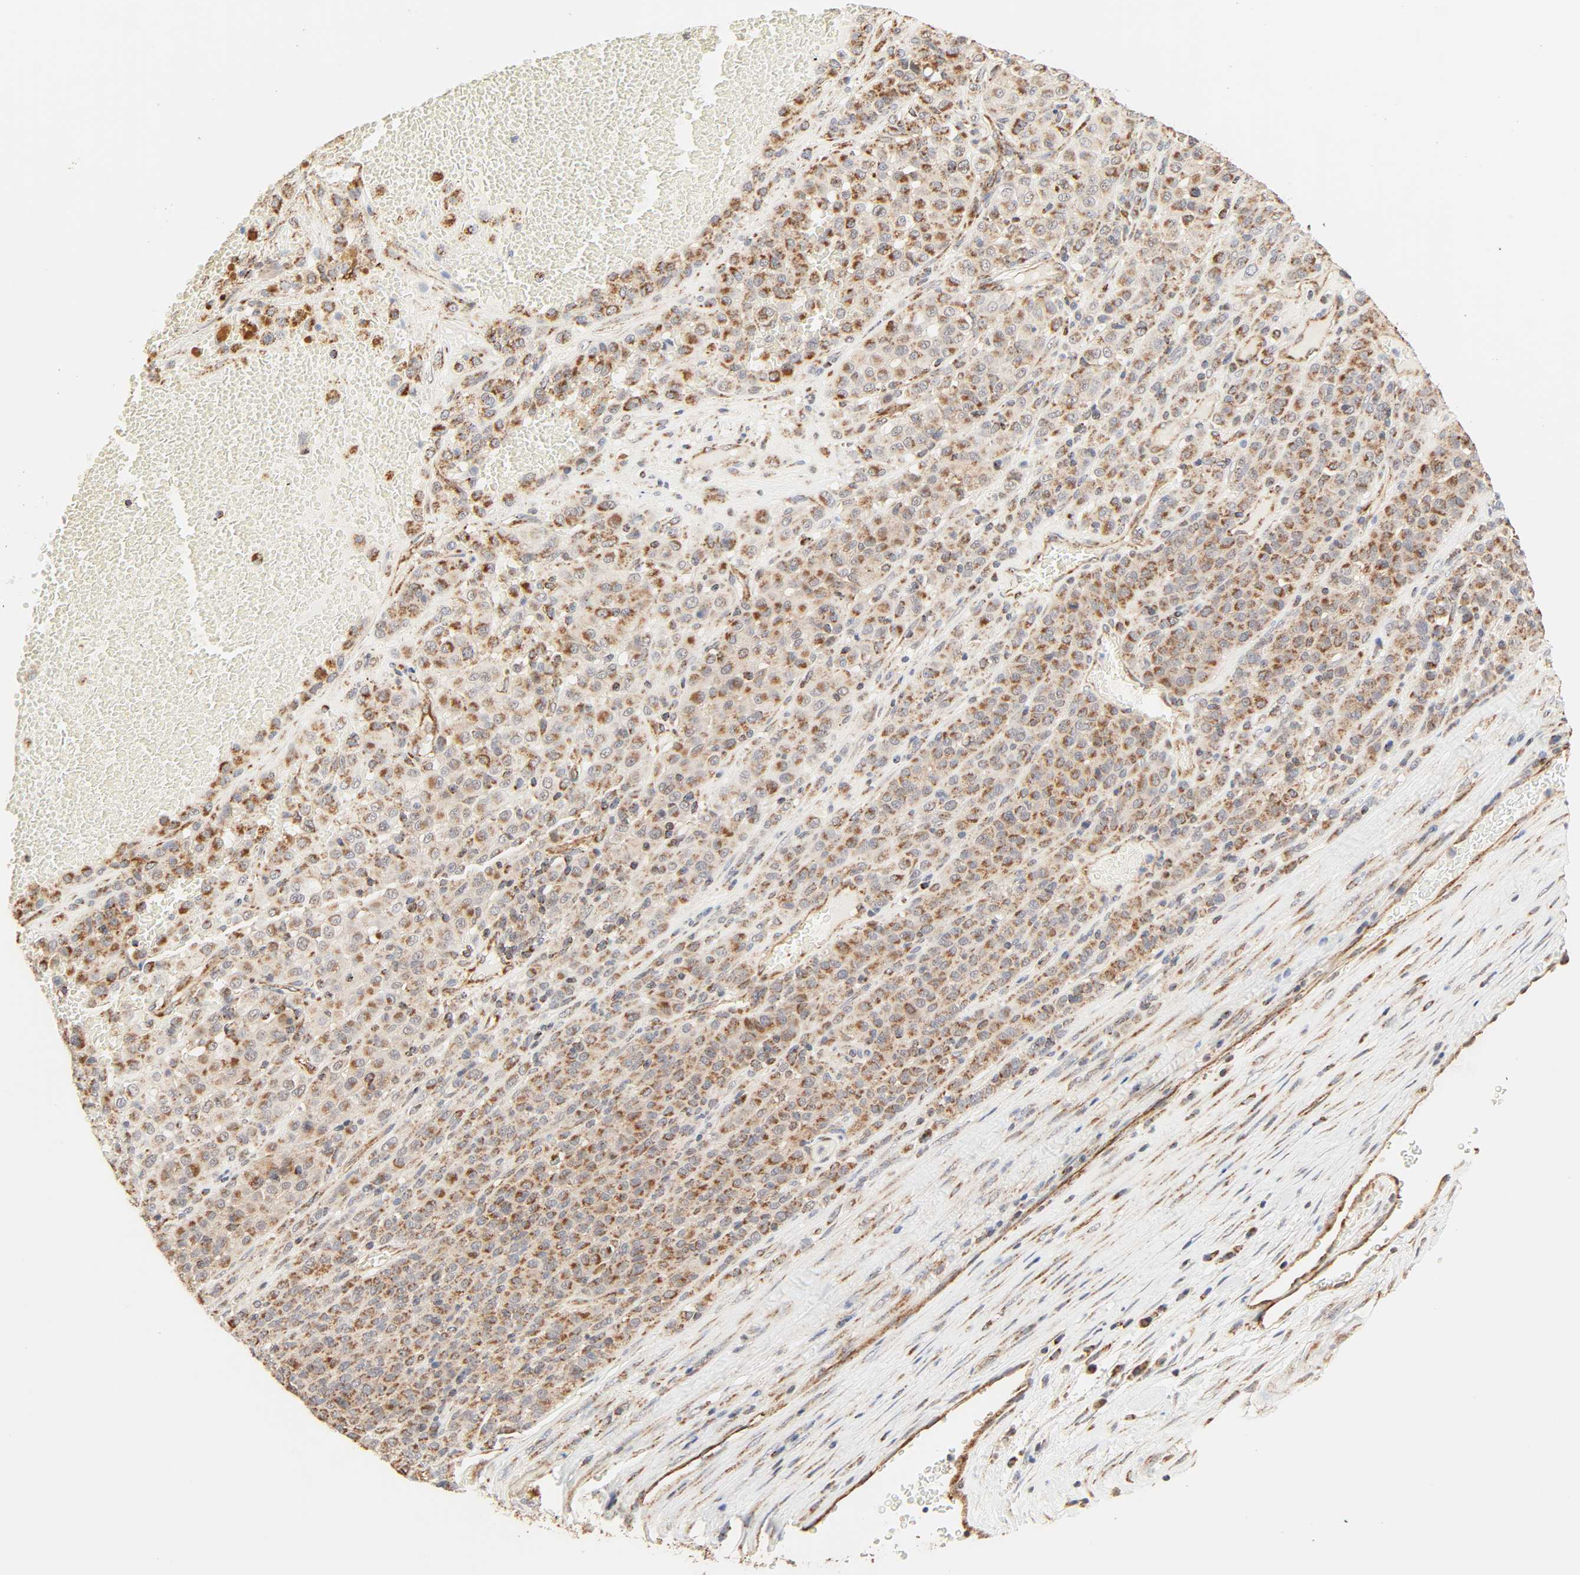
{"staining": {"intensity": "moderate", "quantity": ">75%", "location": "cytoplasmic/membranous"}, "tissue": "melanoma", "cell_type": "Tumor cells", "image_type": "cancer", "snomed": [{"axis": "morphology", "description": "Malignant melanoma, Metastatic site"}, {"axis": "topography", "description": "Pancreas"}], "caption": "Immunohistochemical staining of melanoma demonstrates moderate cytoplasmic/membranous protein expression in approximately >75% of tumor cells.", "gene": "ZMAT5", "patient": {"sex": "female", "age": 30}}